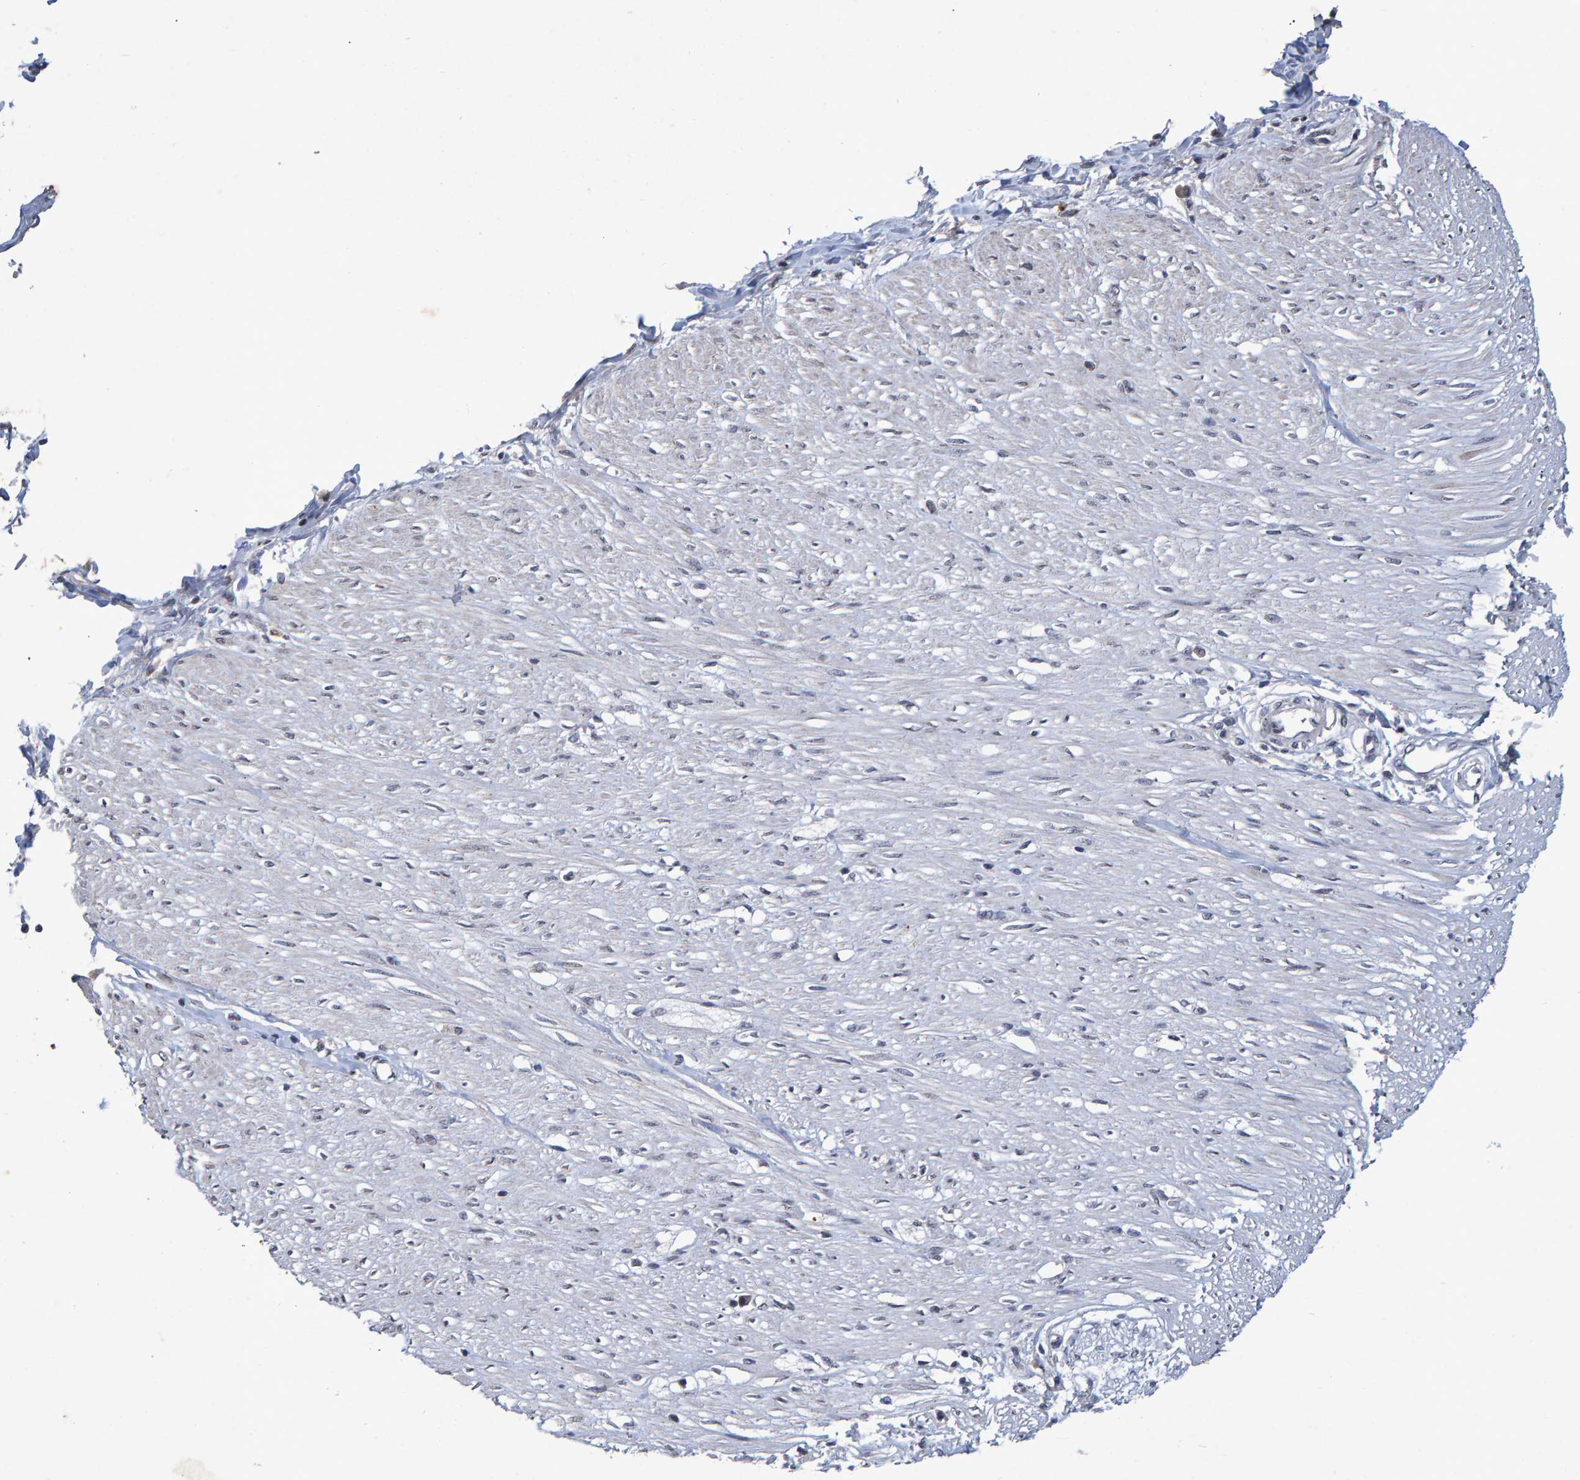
{"staining": {"intensity": "moderate", "quantity": "25%-75%", "location": "cytoplasmic/membranous"}, "tissue": "adipose tissue", "cell_type": "Adipocytes", "image_type": "normal", "snomed": [{"axis": "morphology", "description": "Normal tissue, NOS"}, {"axis": "morphology", "description": "Adenocarcinoma, NOS"}, {"axis": "topography", "description": "Colon"}, {"axis": "topography", "description": "Peripheral nerve tissue"}], "caption": "Adipocytes display moderate cytoplasmic/membranous expression in about 25%-75% of cells in unremarkable adipose tissue. (DAB = brown stain, brightfield microscopy at high magnification).", "gene": "GALC", "patient": {"sex": "male", "age": 14}}